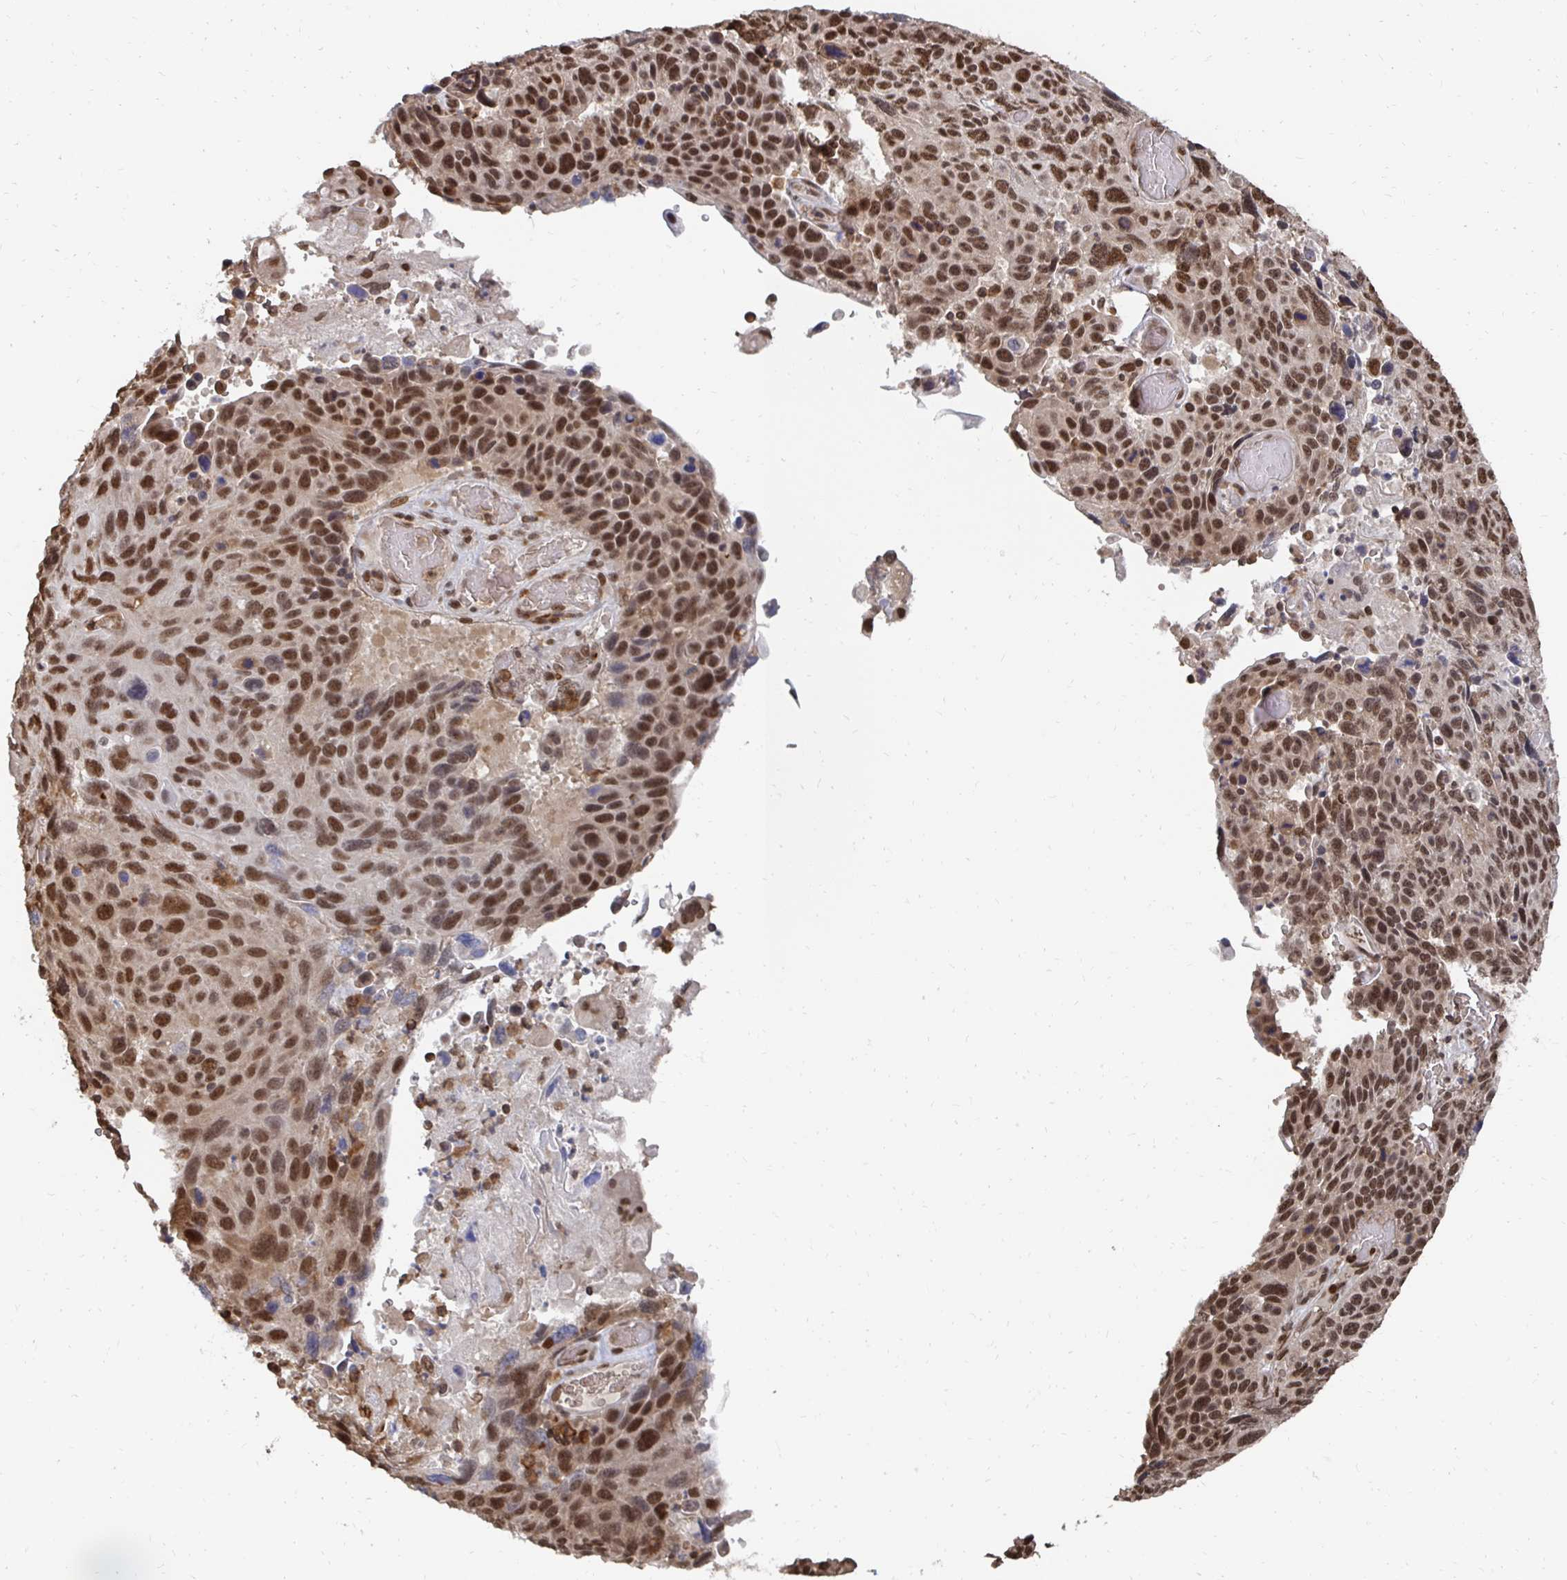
{"staining": {"intensity": "moderate", "quantity": ">75%", "location": "nuclear"}, "tissue": "lung cancer", "cell_type": "Tumor cells", "image_type": "cancer", "snomed": [{"axis": "morphology", "description": "Squamous cell carcinoma, NOS"}, {"axis": "topography", "description": "Lung"}], "caption": "Approximately >75% of tumor cells in lung squamous cell carcinoma display moderate nuclear protein expression as visualized by brown immunohistochemical staining.", "gene": "GTF3C6", "patient": {"sex": "male", "age": 68}}